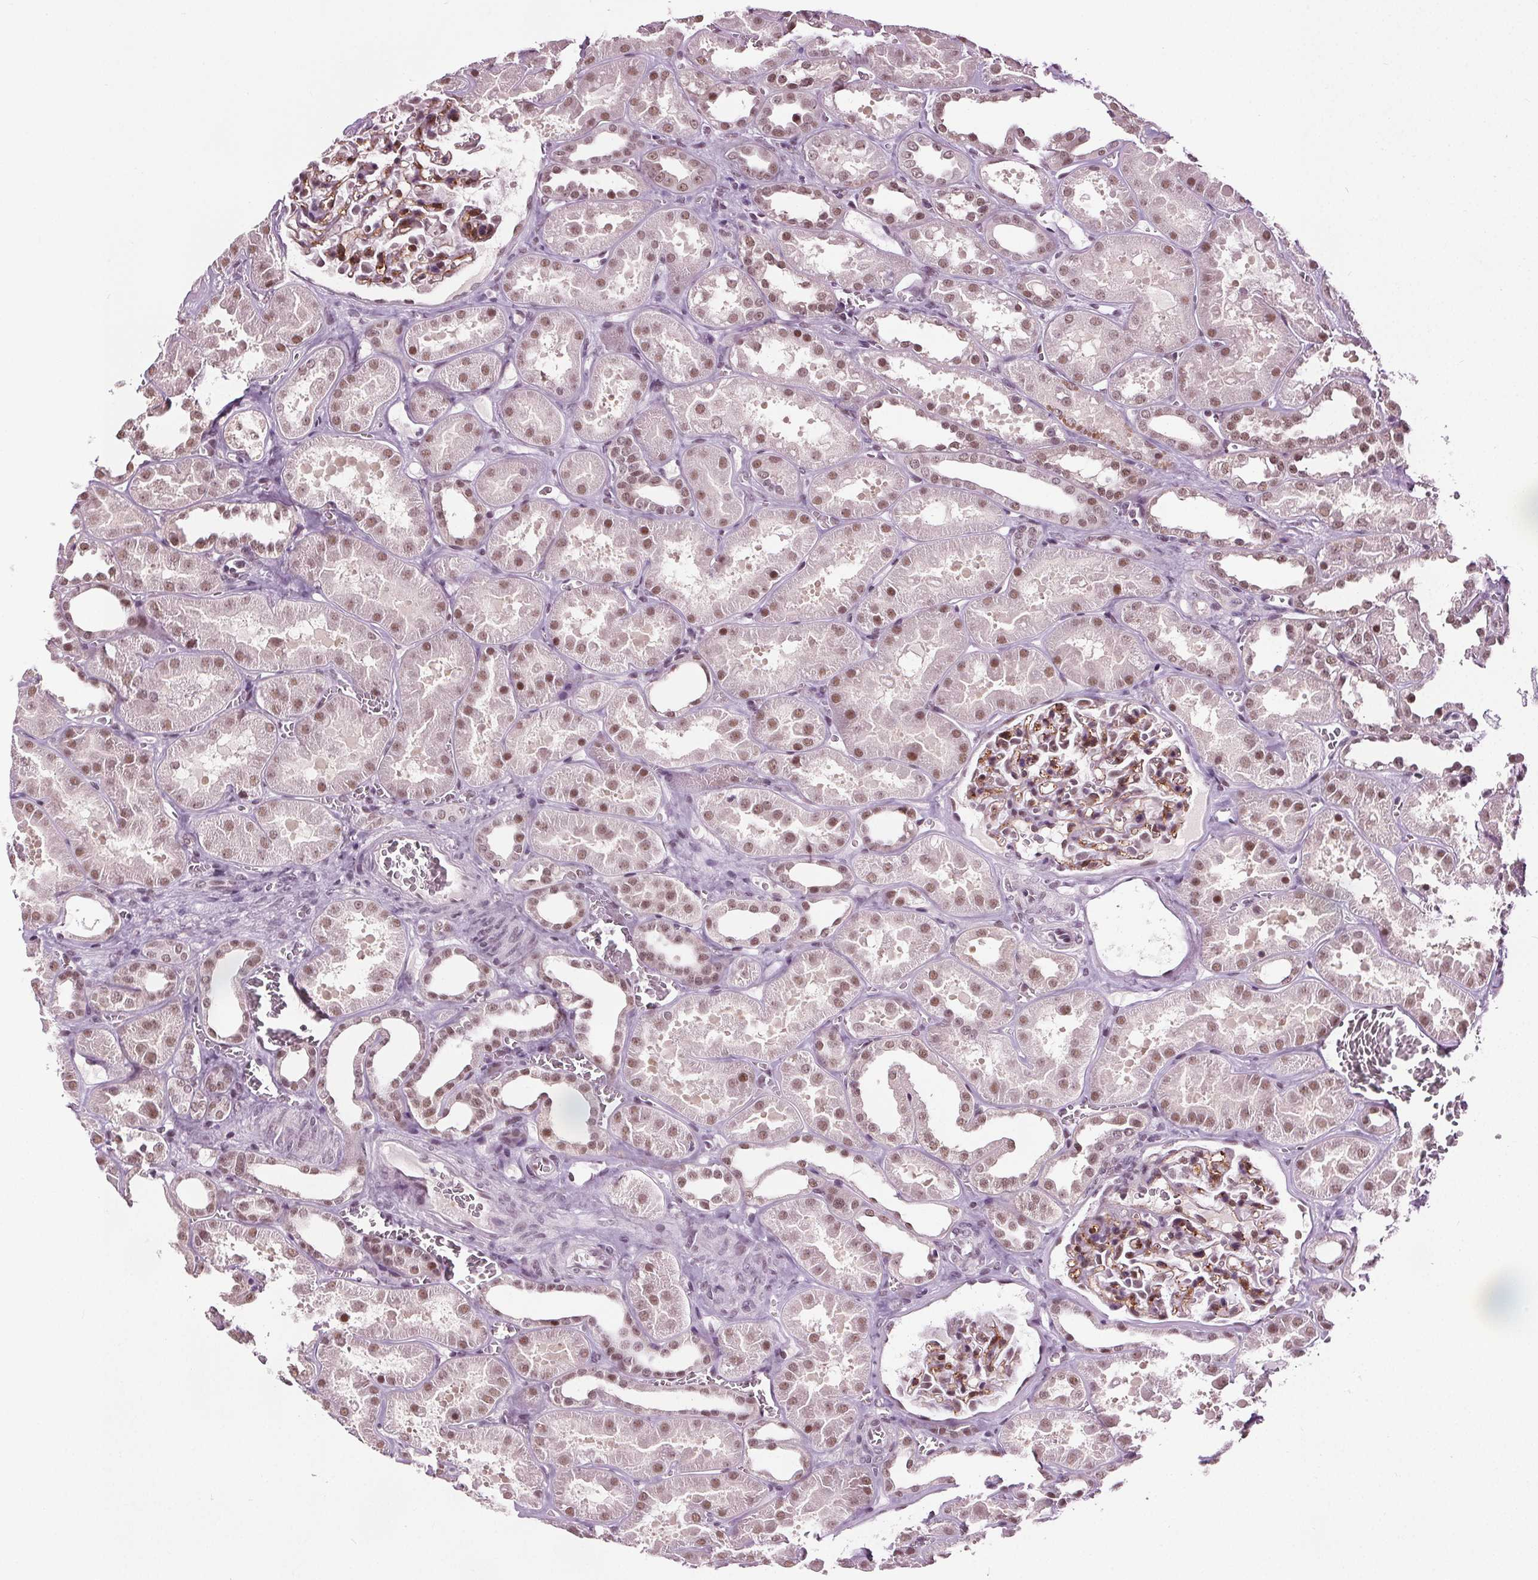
{"staining": {"intensity": "moderate", "quantity": "25%-75%", "location": "nuclear"}, "tissue": "kidney", "cell_type": "Cells in glomeruli", "image_type": "normal", "snomed": [{"axis": "morphology", "description": "Normal tissue, NOS"}, {"axis": "topography", "description": "Kidney"}], "caption": "Protein expression analysis of unremarkable kidney shows moderate nuclear positivity in approximately 25%-75% of cells in glomeruli.", "gene": "IWS1", "patient": {"sex": "female", "age": 41}}